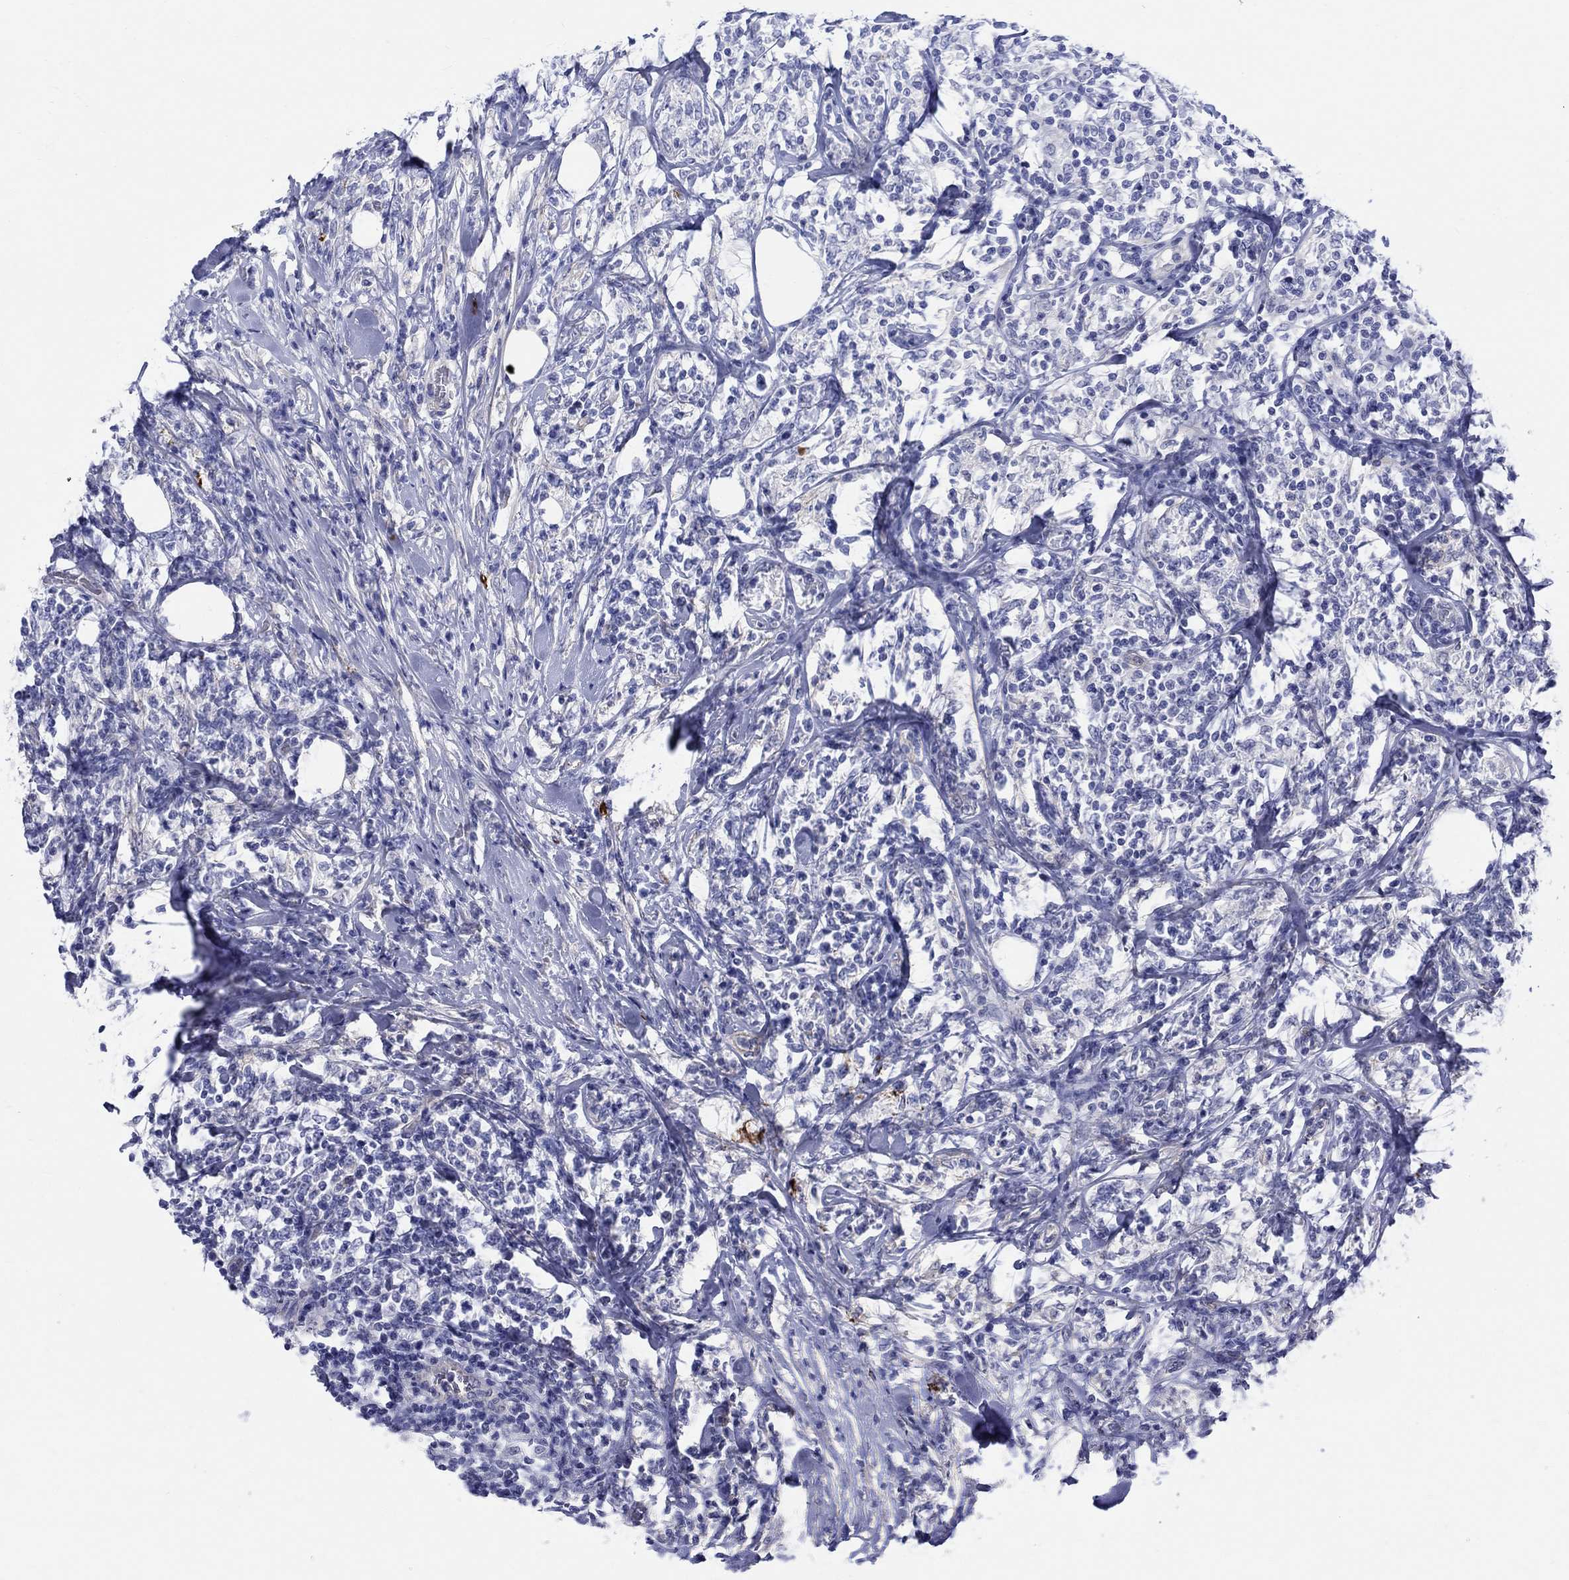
{"staining": {"intensity": "negative", "quantity": "none", "location": "none"}, "tissue": "lymphoma", "cell_type": "Tumor cells", "image_type": "cancer", "snomed": [{"axis": "morphology", "description": "Malignant lymphoma, non-Hodgkin's type, High grade"}, {"axis": "topography", "description": "Lymph node"}], "caption": "Malignant lymphoma, non-Hodgkin's type (high-grade) was stained to show a protein in brown. There is no significant positivity in tumor cells.", "gene": "SH2D7", "patient": {"sex": "female", "age": 84}}